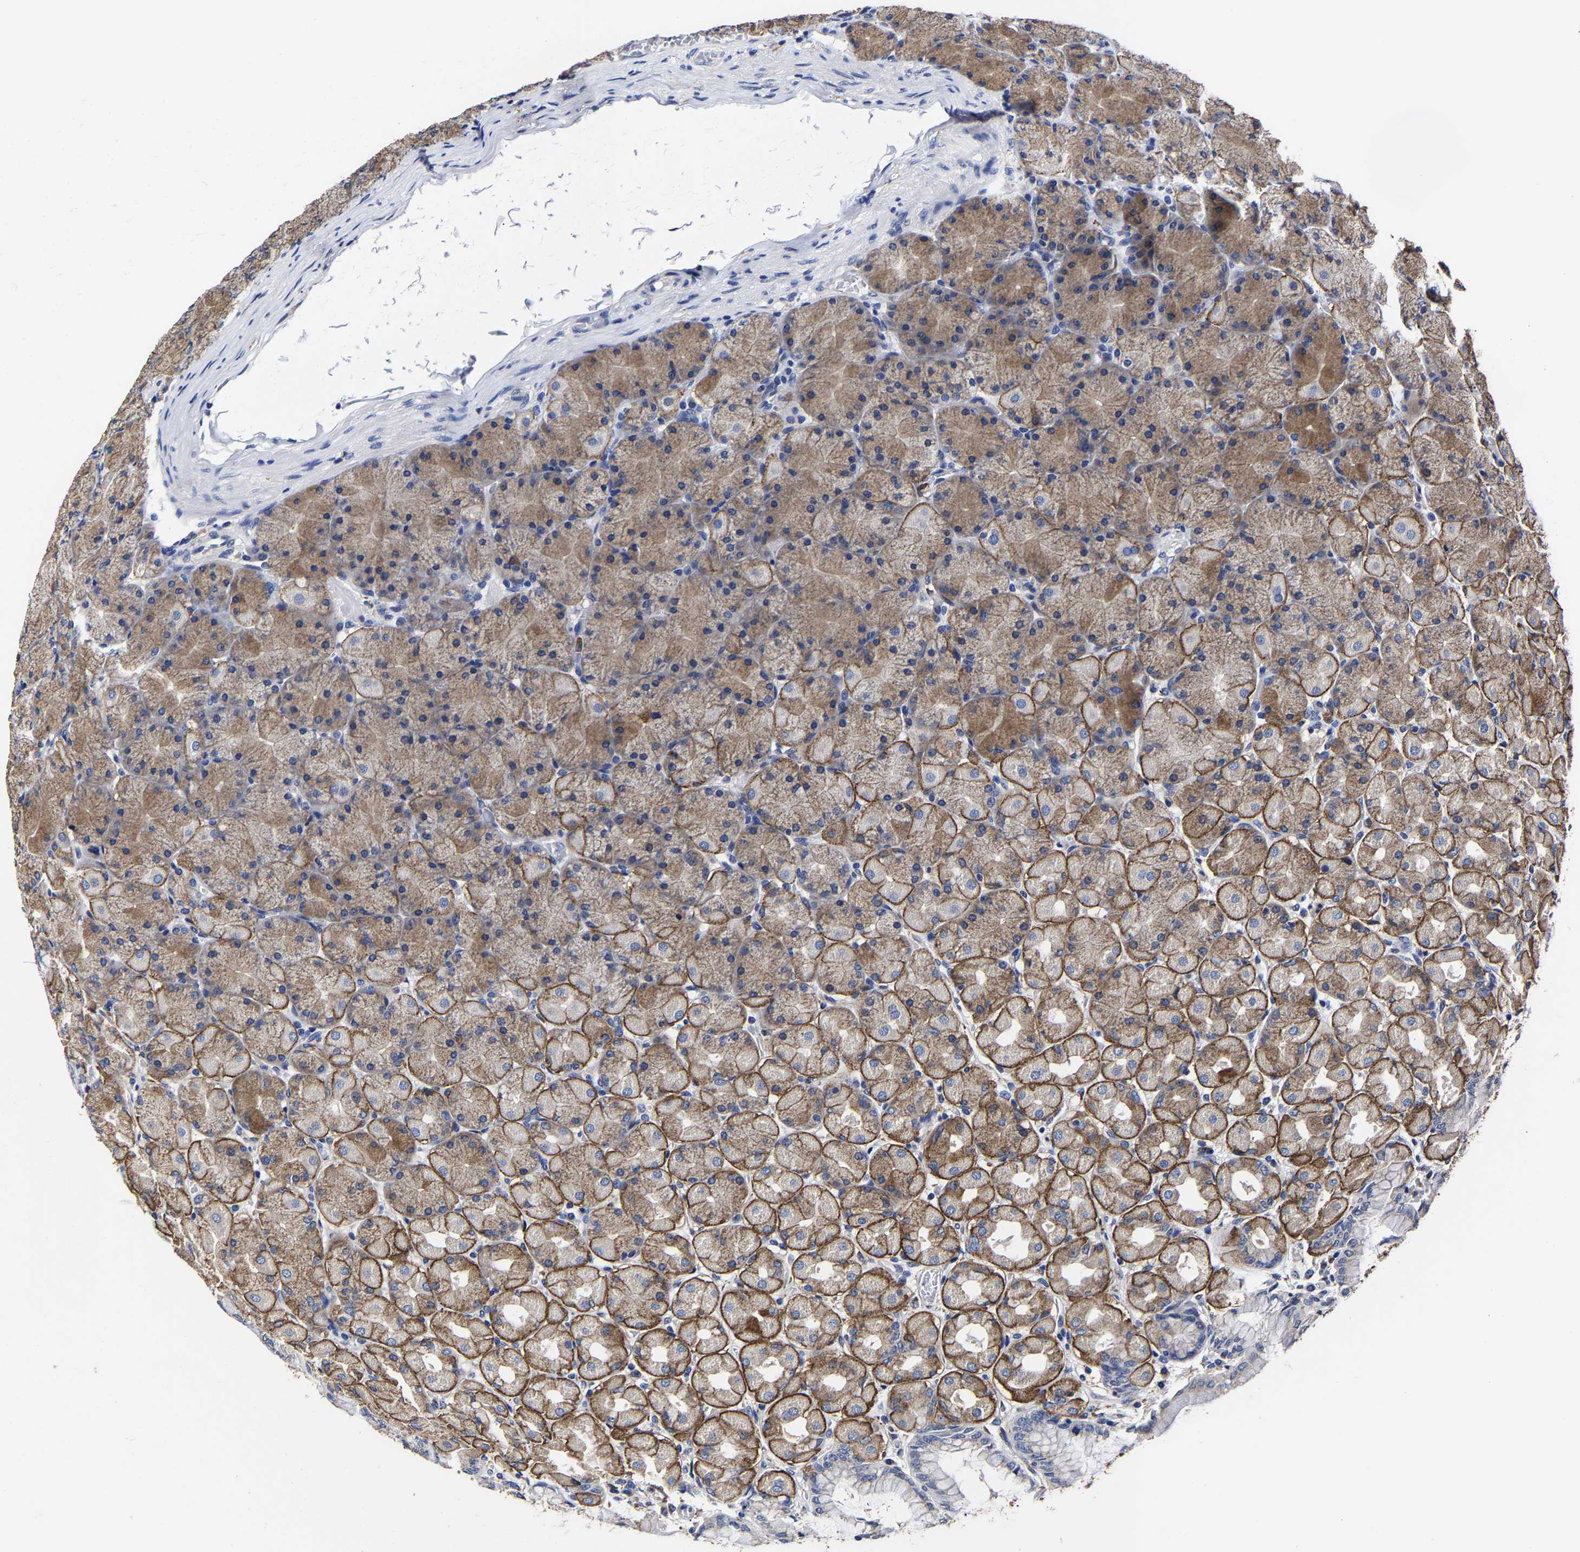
{"staining": {"intensity": "moderate", "quantity": ">75%", "location": "cytoplasmic/membranous"}, "tissue": "stomach", "cell_type": "Glandular cells", "image_type": "normal", "snomed": [{"axis": "morphology", "description": "Normal tissue, NOS"}, {"axis": "topography", "description": "Stomach, upper"}], "caption": "This image demonstrates normal stomach stained with immunohistochemistry (IHC) to label a protein in brown. The cytoplasmic/membranous of glandular cells show moderate positivity for the protein. Nuclei are counter-stained blue.", "gene": "AASS", "patient": {"sex": "female", "age": 56}}